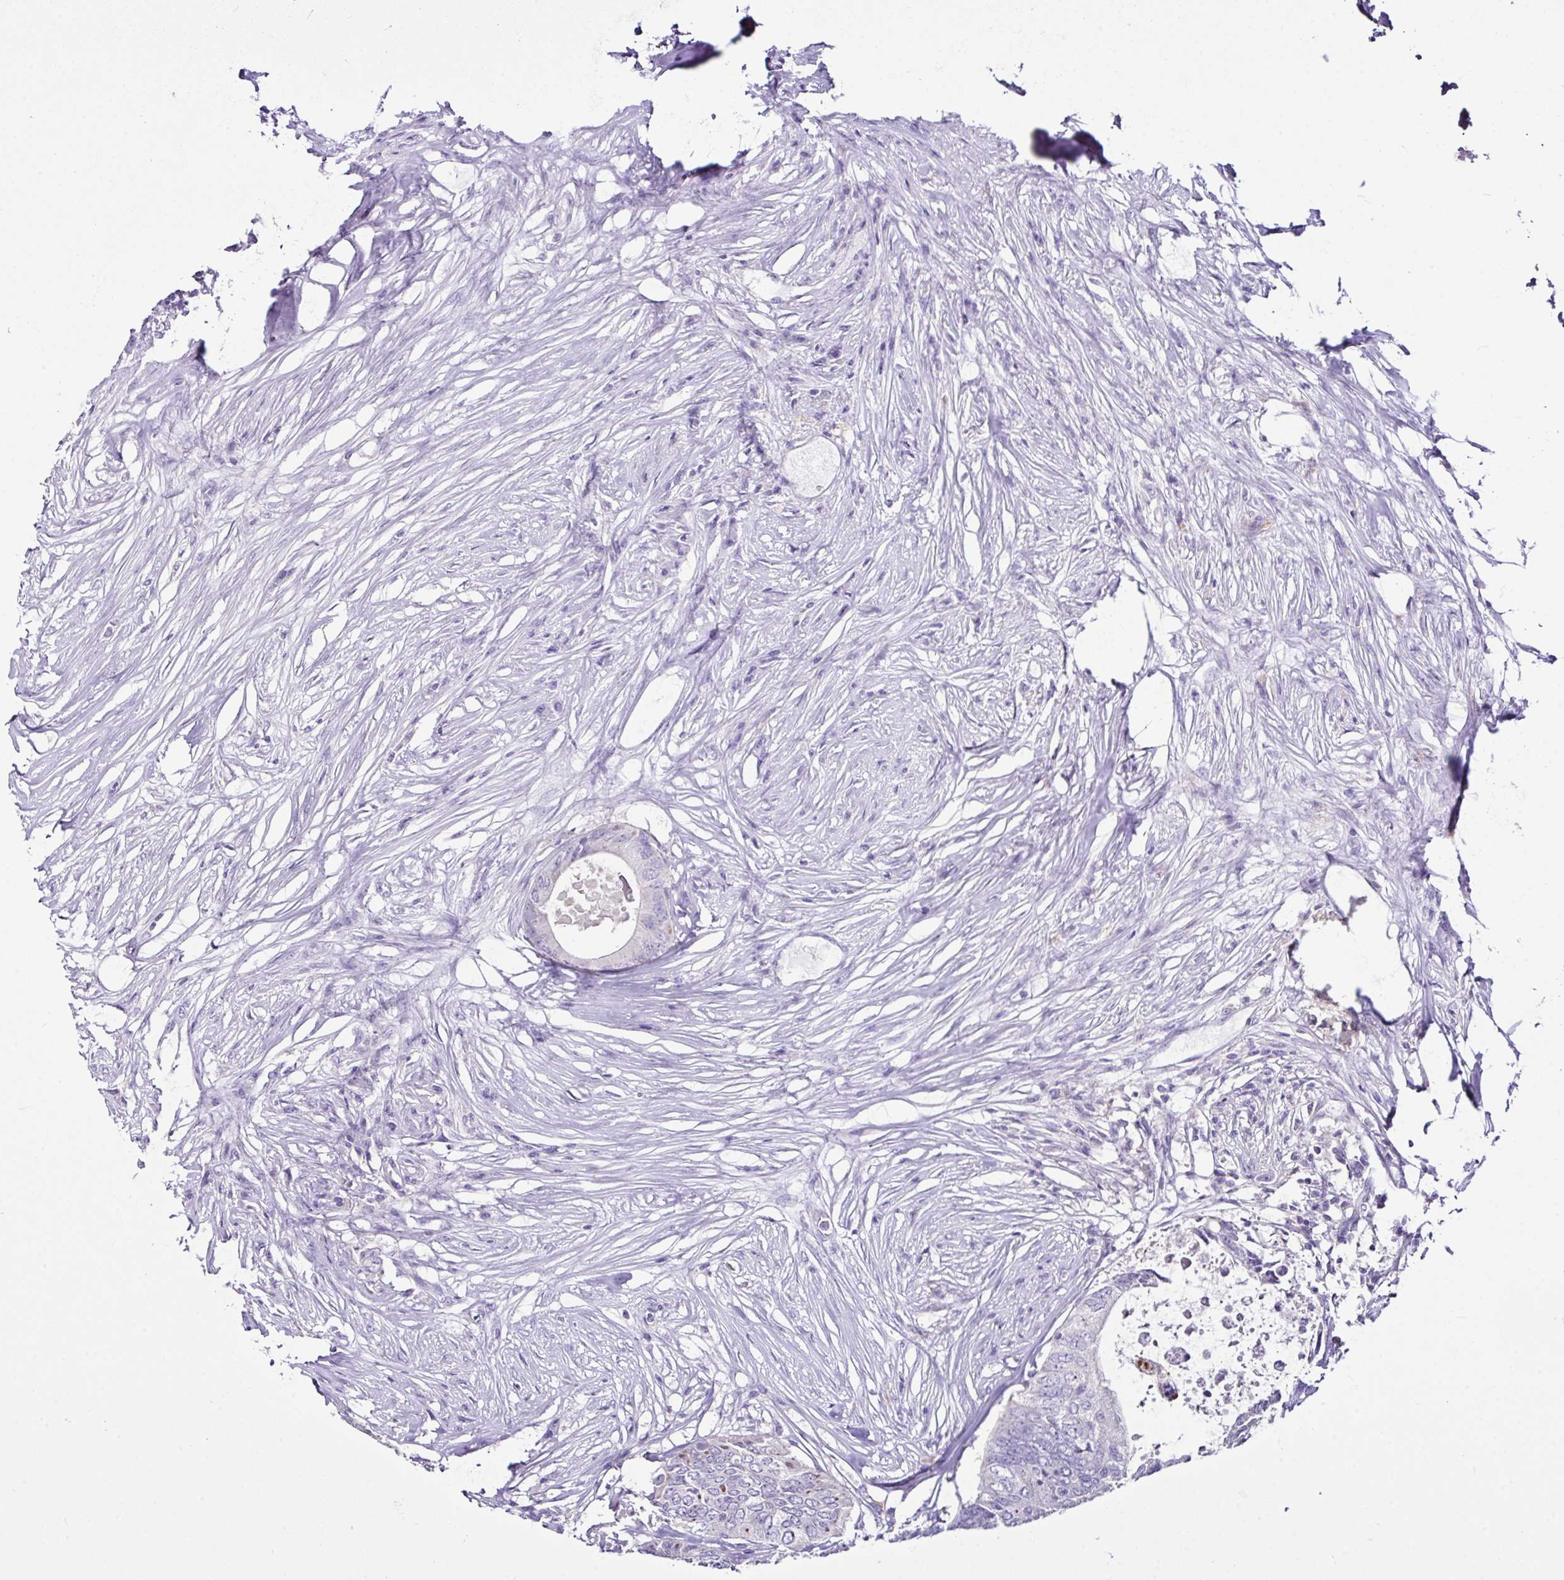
{"staining": {"intensity": "negative", "quantity": "none", "location": "none"}, "tissue": "colorectal cancer", "cell_type": "Tumor cells", "image_type": "cancer", "snomed": [{"axis": "morphology", "description": "Adenocarcinoma, NOS"}, {"axis": "topography", "description": "Colon"}], "caption": "DAB immunohistochemical staining of human adenocarcinoma (colorectal) demonstrates no significant staining in tumor cells.", "gene": "D2HGDH", "patient": {"sex": "male", "age": 71}}